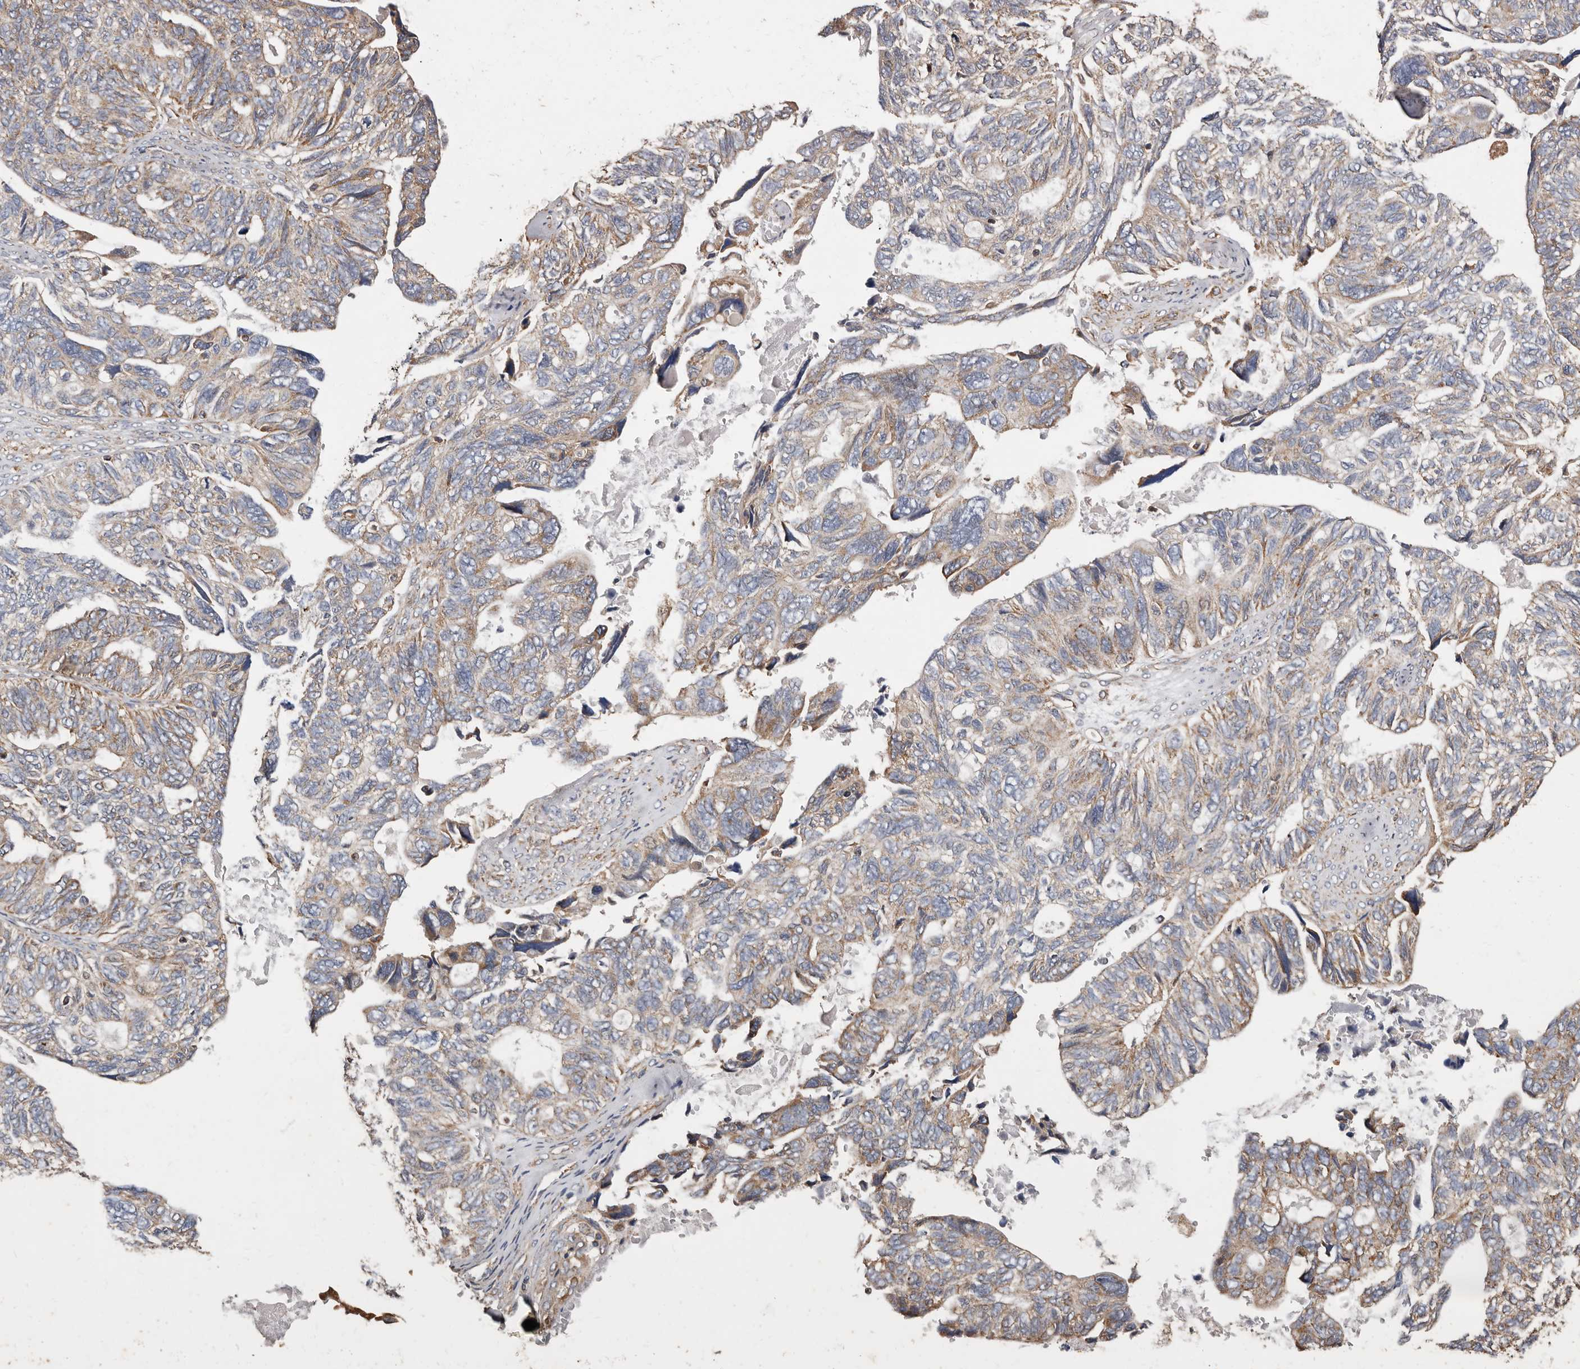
{"staining": {"intensity": "weak", "quantity": "25%-75%", "location": "cytoplasmic/membranous"}, "tissue": "ovarian cancer", "cell_type": "Tumor cells", "image_type": "cancer", "snomed": [{"axis": "morphology", "description": "Cystadenocarcinoma, serous, NOS"}, {"axis": "topography", "description": "Ovary"}], "caption": "Serous cystadenocarcinoma (ovarian) tissue displays weak cytoplasmic/membranous staining in about 25%-75% of tumor cells, visualized by immunohistochemistry.", "gene": "OSGIN2", "patient": {"sex": "female", "age": 79}}